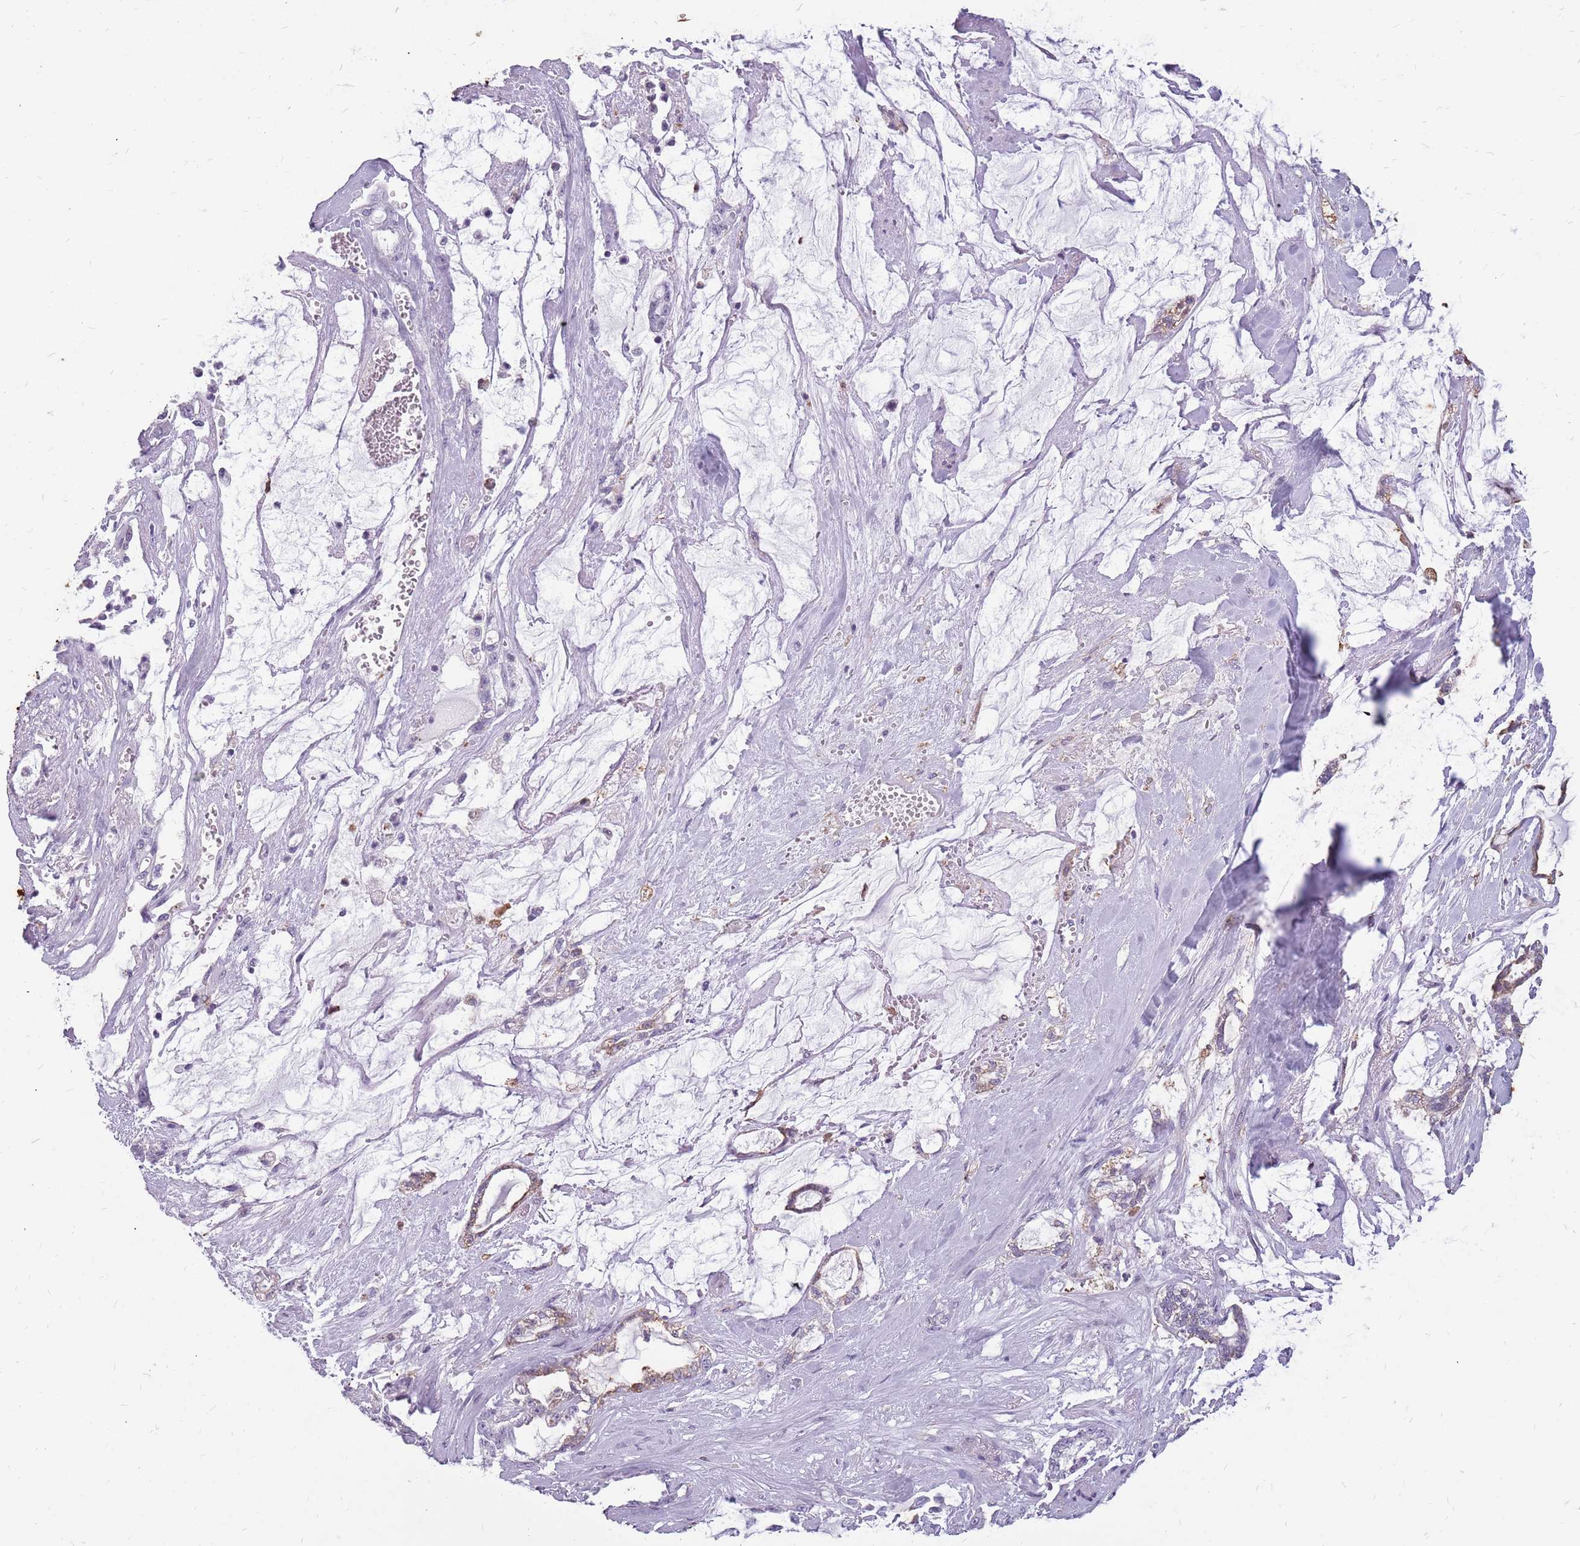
{"staining": {"intensity": "negative", "quantity": "none", "location": "none"}, "tissue": "pancreatic cancer", "cell_type": "Tumor cells", "image_type": "cancer", "snomed": [{"axis": "morphology", "description": "Adenocarcinoma, NOS"}, {"axis": "topography", "description": "Pancreas"}], "caption": "High power microscopy photomicrograph of an immunohistochemistry histopathology image of pancreatic cancer (adenocarcinoma), revealing no significant staining in tumor cells. Nuclei are stained in blue.", "gene": "NEK6", "patient": {"sex": "female", "age": 73}}